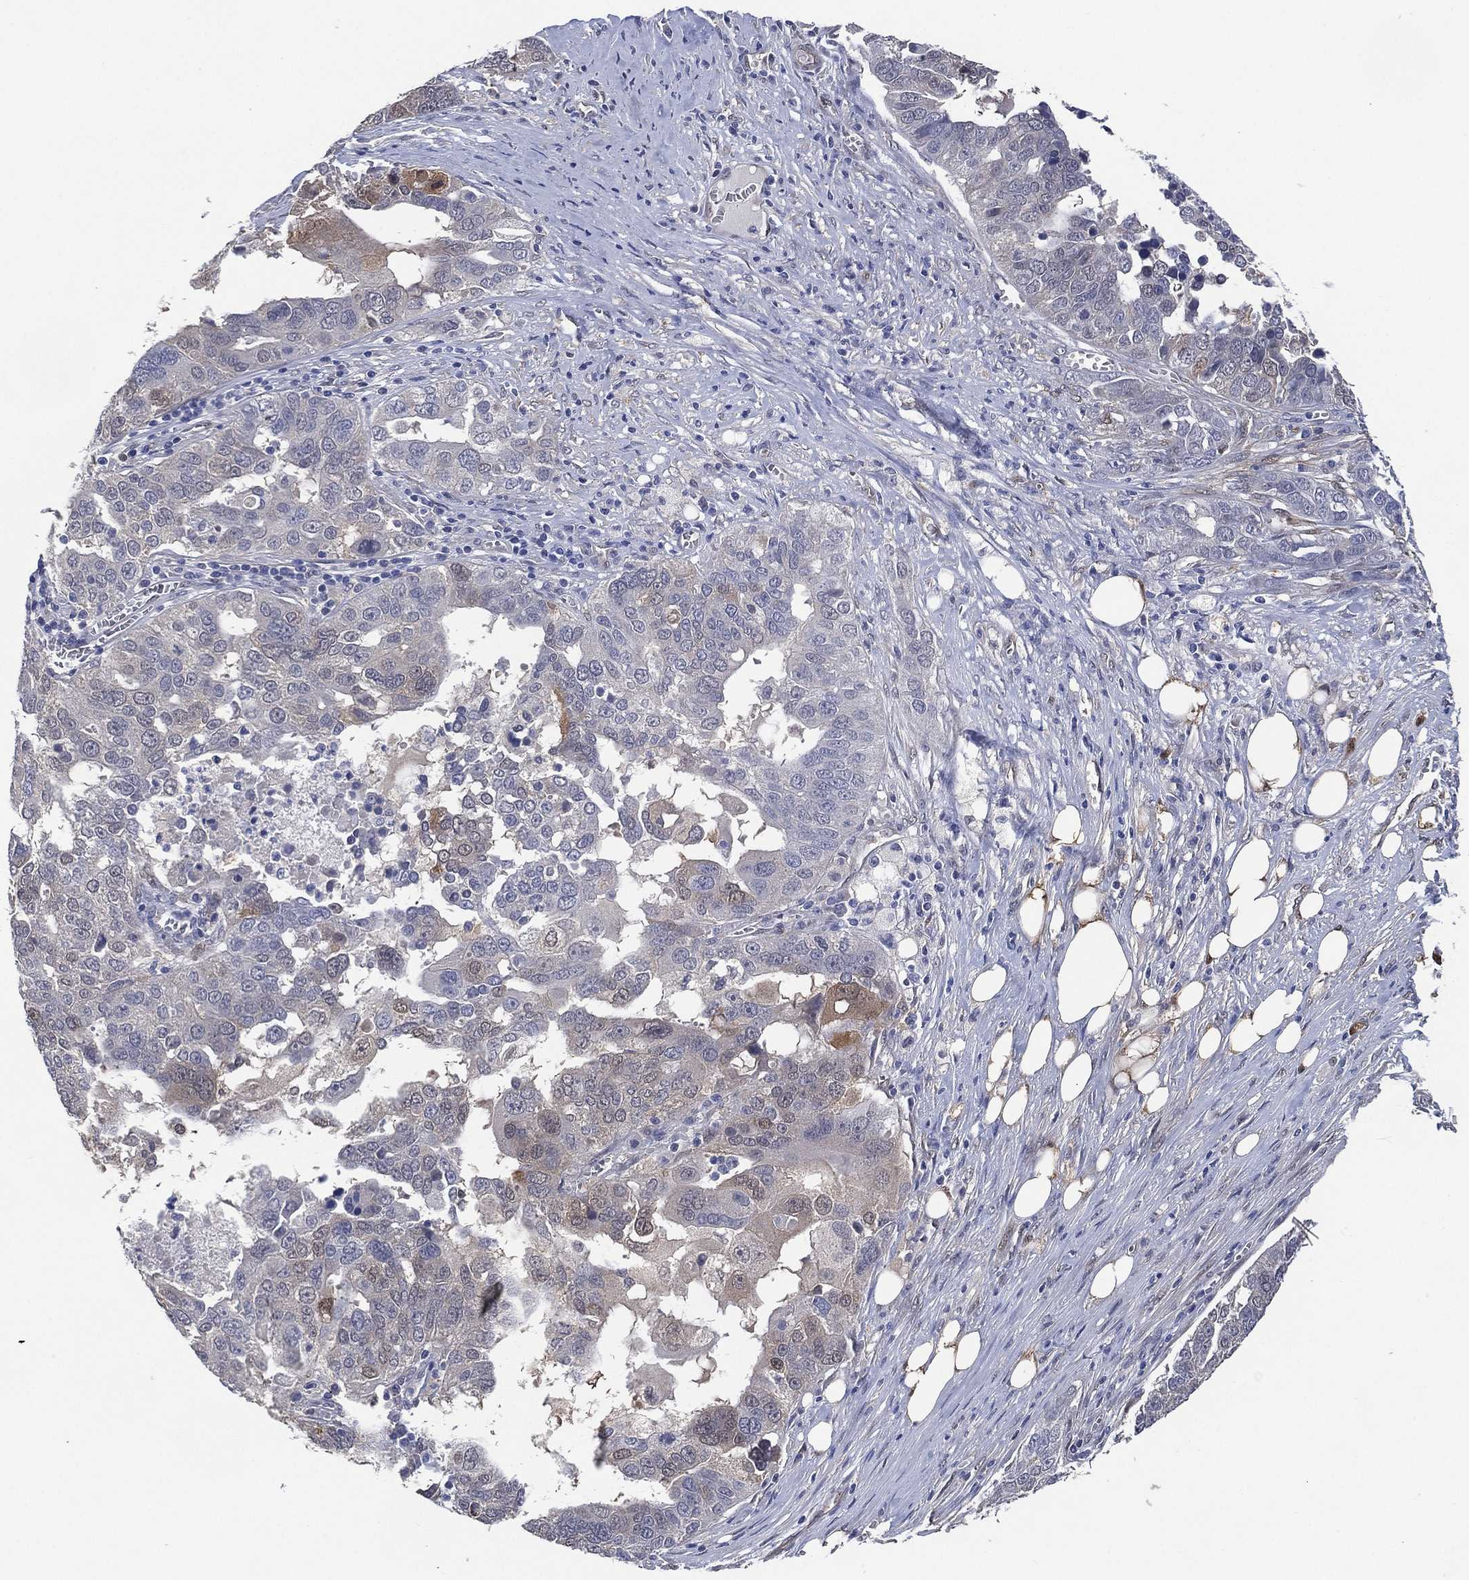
{"staining": {"intensity": "weak", "quantity": "<25%", "location": "cytoplasmic/membranous"}, "tissue": "ovarian cancer", "cell_type": "Tumor cells", "image_type": "cancer", "snomed": [{"axis": "morphology", "description": "Carcinoma, endometroid"}, {"axis": "topography", "description": "Soft tissue"}, {"axis": "topography", "description": "Ovary"}], "caption": "Ovarian cancer (endometroid carcinoma) stained for a protein using immunohistochemistry (IHC) exhibits no expression tumor cells.", "gene": "AK1", "patient": {"sex": "female", "age": 52}}